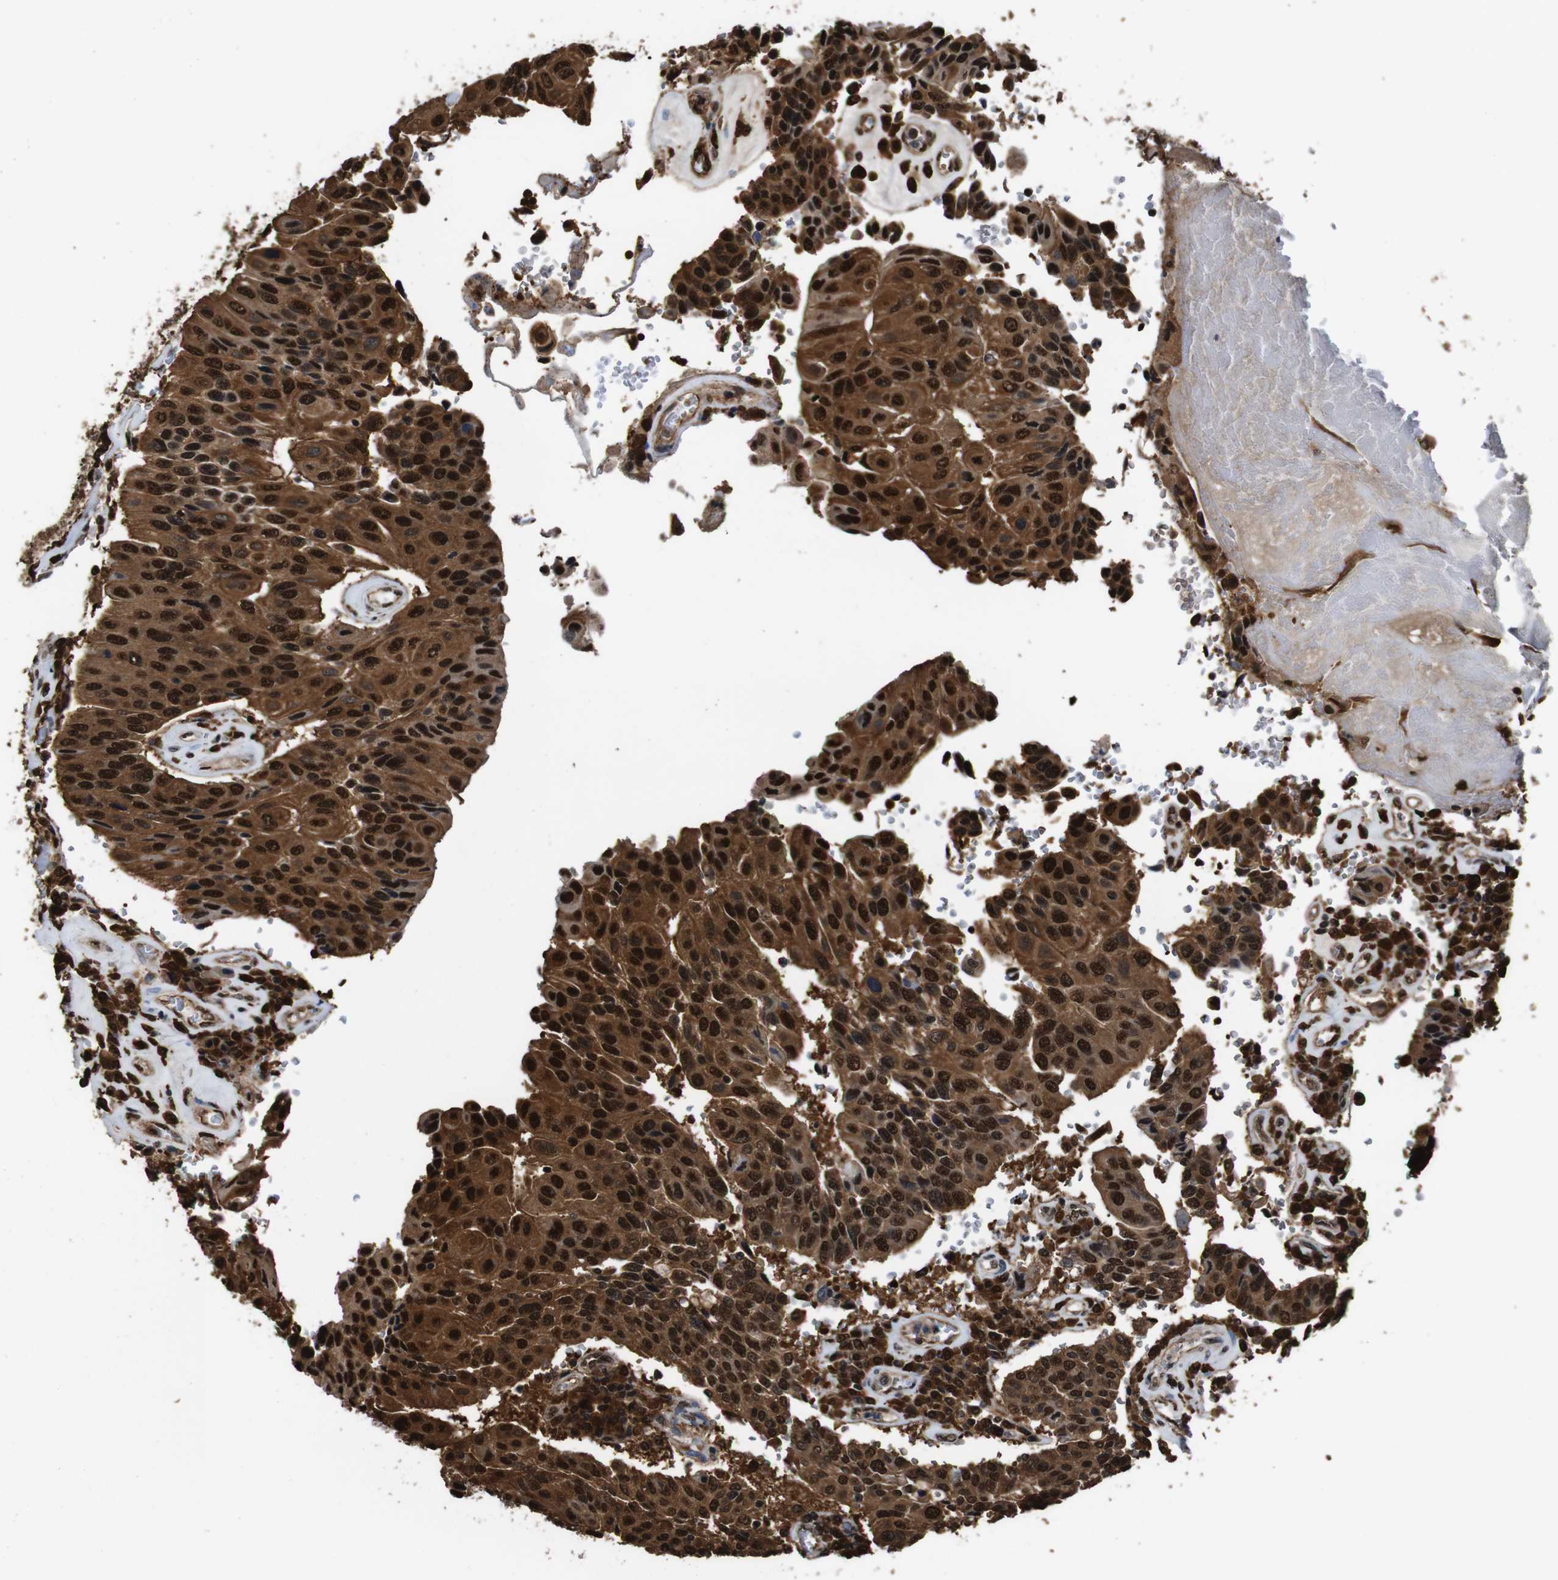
{"staining": {"intensity": "strong", "quantity": ">75%", "location": "cytoplasmic/membranous,nuclear"}, "tissue": "urothelial cancer", "cell_type": "Tumor cells", "image_type": "cancer", "snomed": [{"axis": "morphology", "description": "Urothelial carcinoma, High grade"}, {"axis": "topography", "description": "Urinary bladder"}], "caption": "An immunohistochemistry (IHC) micrograph of neoplastic tissue is shown. Protein staining in brown shows strong cytoplasmic/membranous and nuclear positivity in high-grade urothelial carcinoma within tumor cells.", "gene": "VCP", "patient": {"sex": "male", "age": 66}}